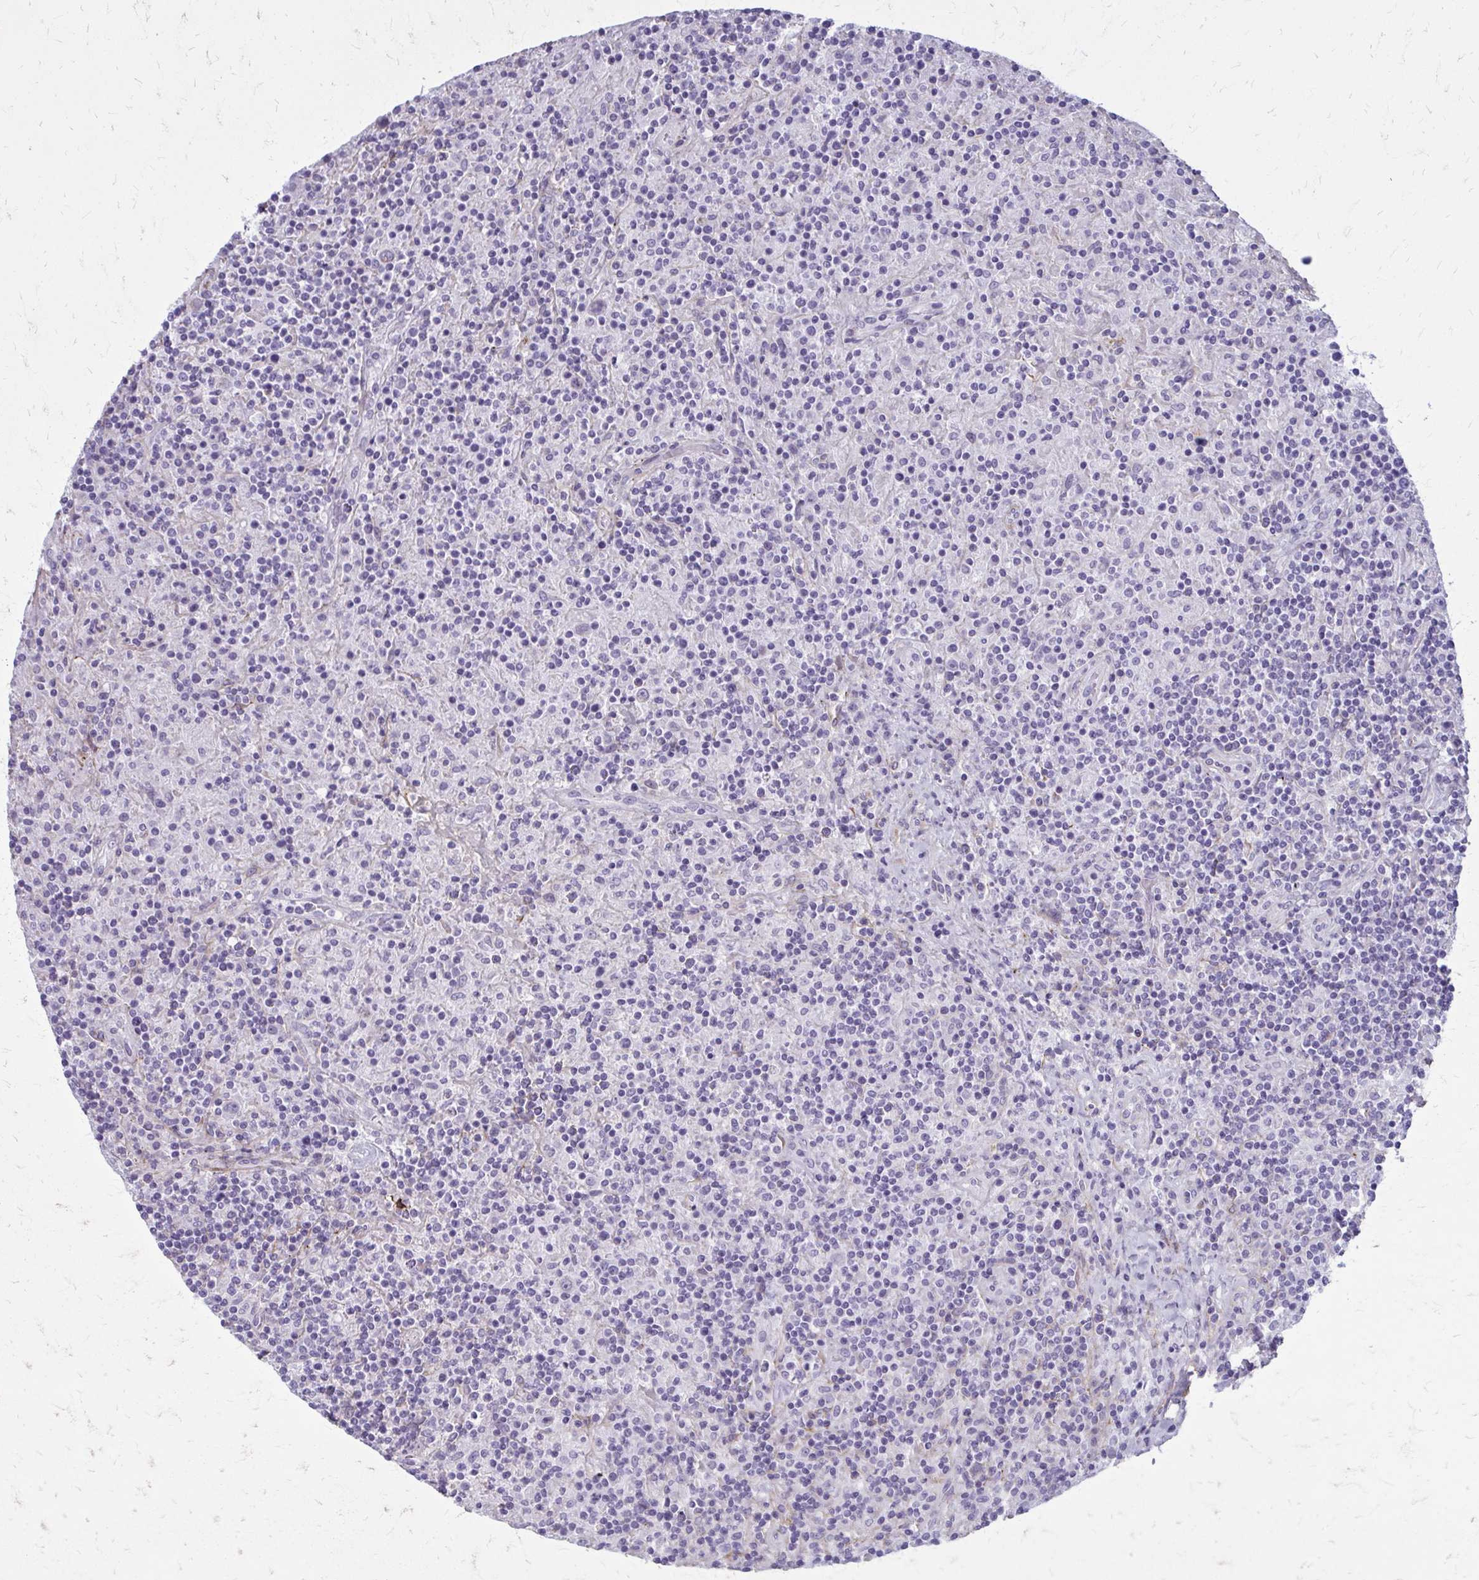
{"staining": {"intensity": "negative", "quantity": "none", "location": "none"}, "tissue": "lymphoma", "cell_type": "Tumor cells", "image_type": "cancer", "snomed": [{"axis": "morphology", "description": "Hodgkin's disease, NOS"}, {"axis": "topography", "description": "Lymph node"}], "caption": "This is an immunohistochemistry photomicrograph of Hodgkin's disease. There is no positivity in tumor cells.", "gene": "AKAP12", "patient": {"sex": "male", "age": 70}}